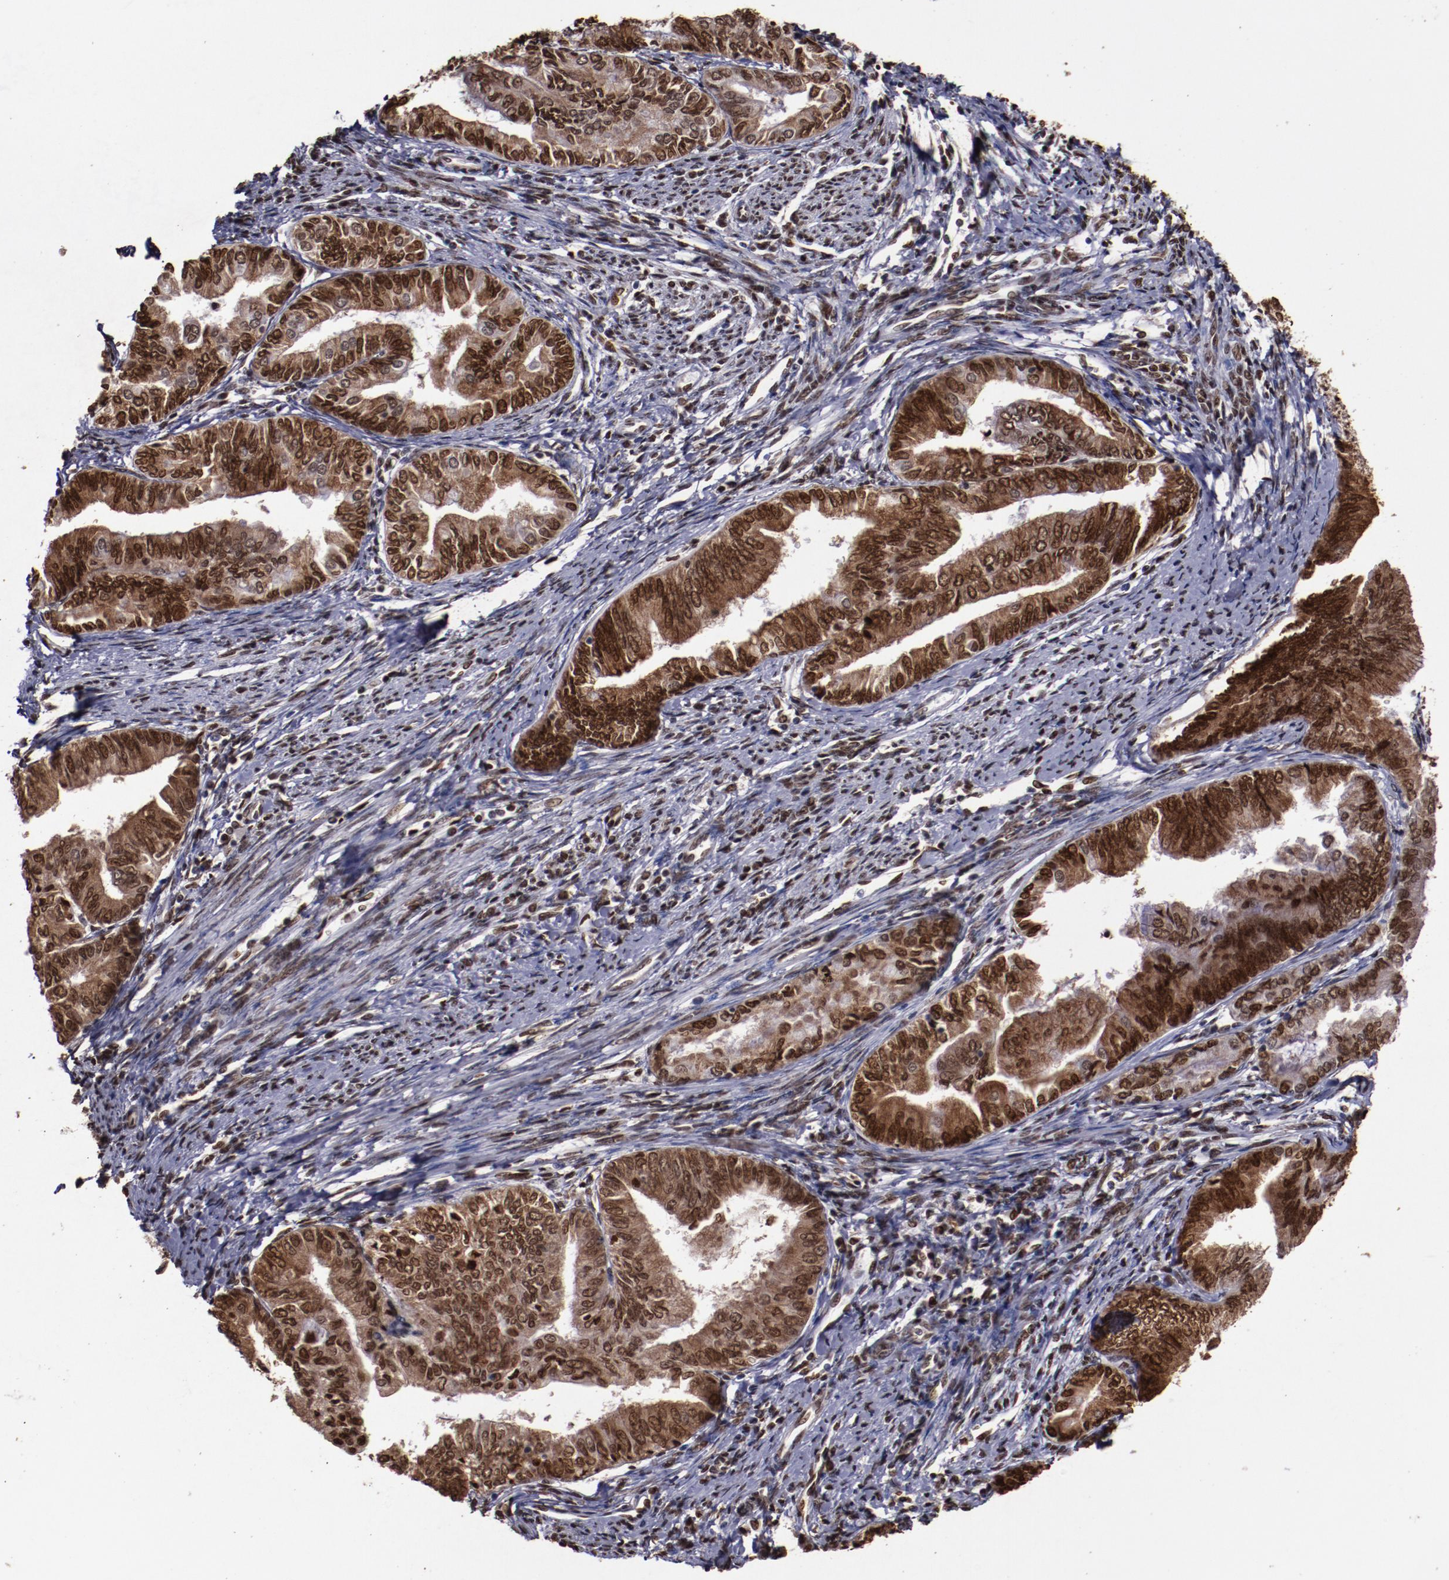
{"staining": {"intensity": "strong", "quantity": ">75%", "location": "cytoplasmic/membranous,nuclear"}, "tissue": "endometrial cancer", "cell_type": "Tumor cells", "image_type": "cancer", "snomed": [{"axis": "morphology", "description": "Adenocarcinoma, NOS"}, {"axis": "topography", "description": "Endometrium"}], "caption": "Strong cytoplasmic/membranous and nuclear staining for a protein is seen in about >75% of tumor cells of endometrial cancer using IHC.", "gene": "APEX1", "patient": {"sex": "female", "age": 66}}